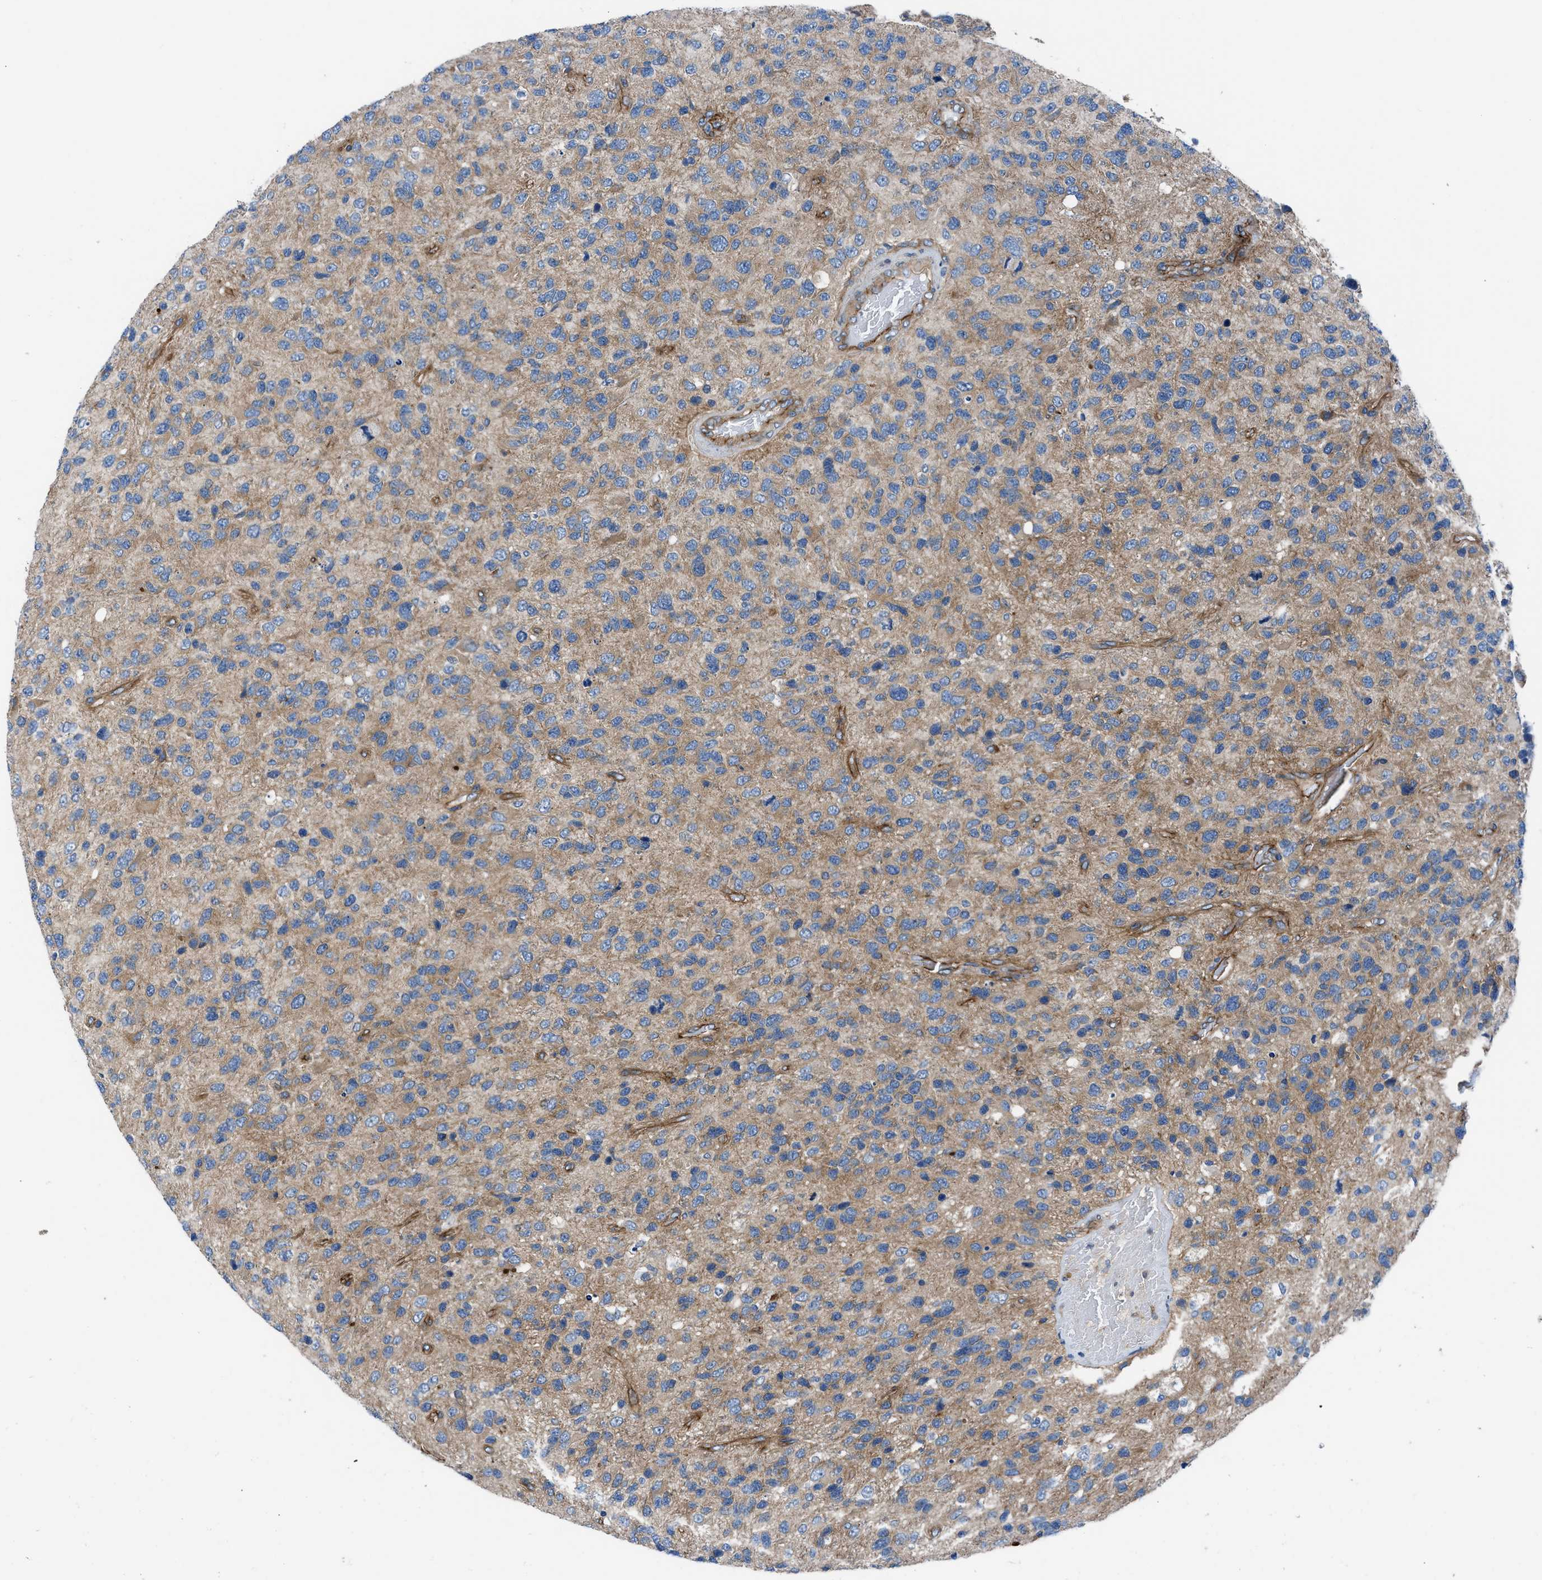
{"staining": {"intensity": "moderate", "quantity": ">75%", "location": "cytoplasmic/membranous"}, "tissue": "glioma", "cell_type": "Tumor cells", "image_type": "cancer", "snomed": [{"axis": "morphology", "description": "Glioma, malignant, High grade"}, {"axis": "topography", "description": "Brain"}], "caption": "Immunohistochemistry (DAB) staining of human glioma displays moderate cytoplasmic/membranous protein staining in about >75% of tumor cells.", "gene": "TRIP4", "patient": {"sex": "female", "age": 58}}